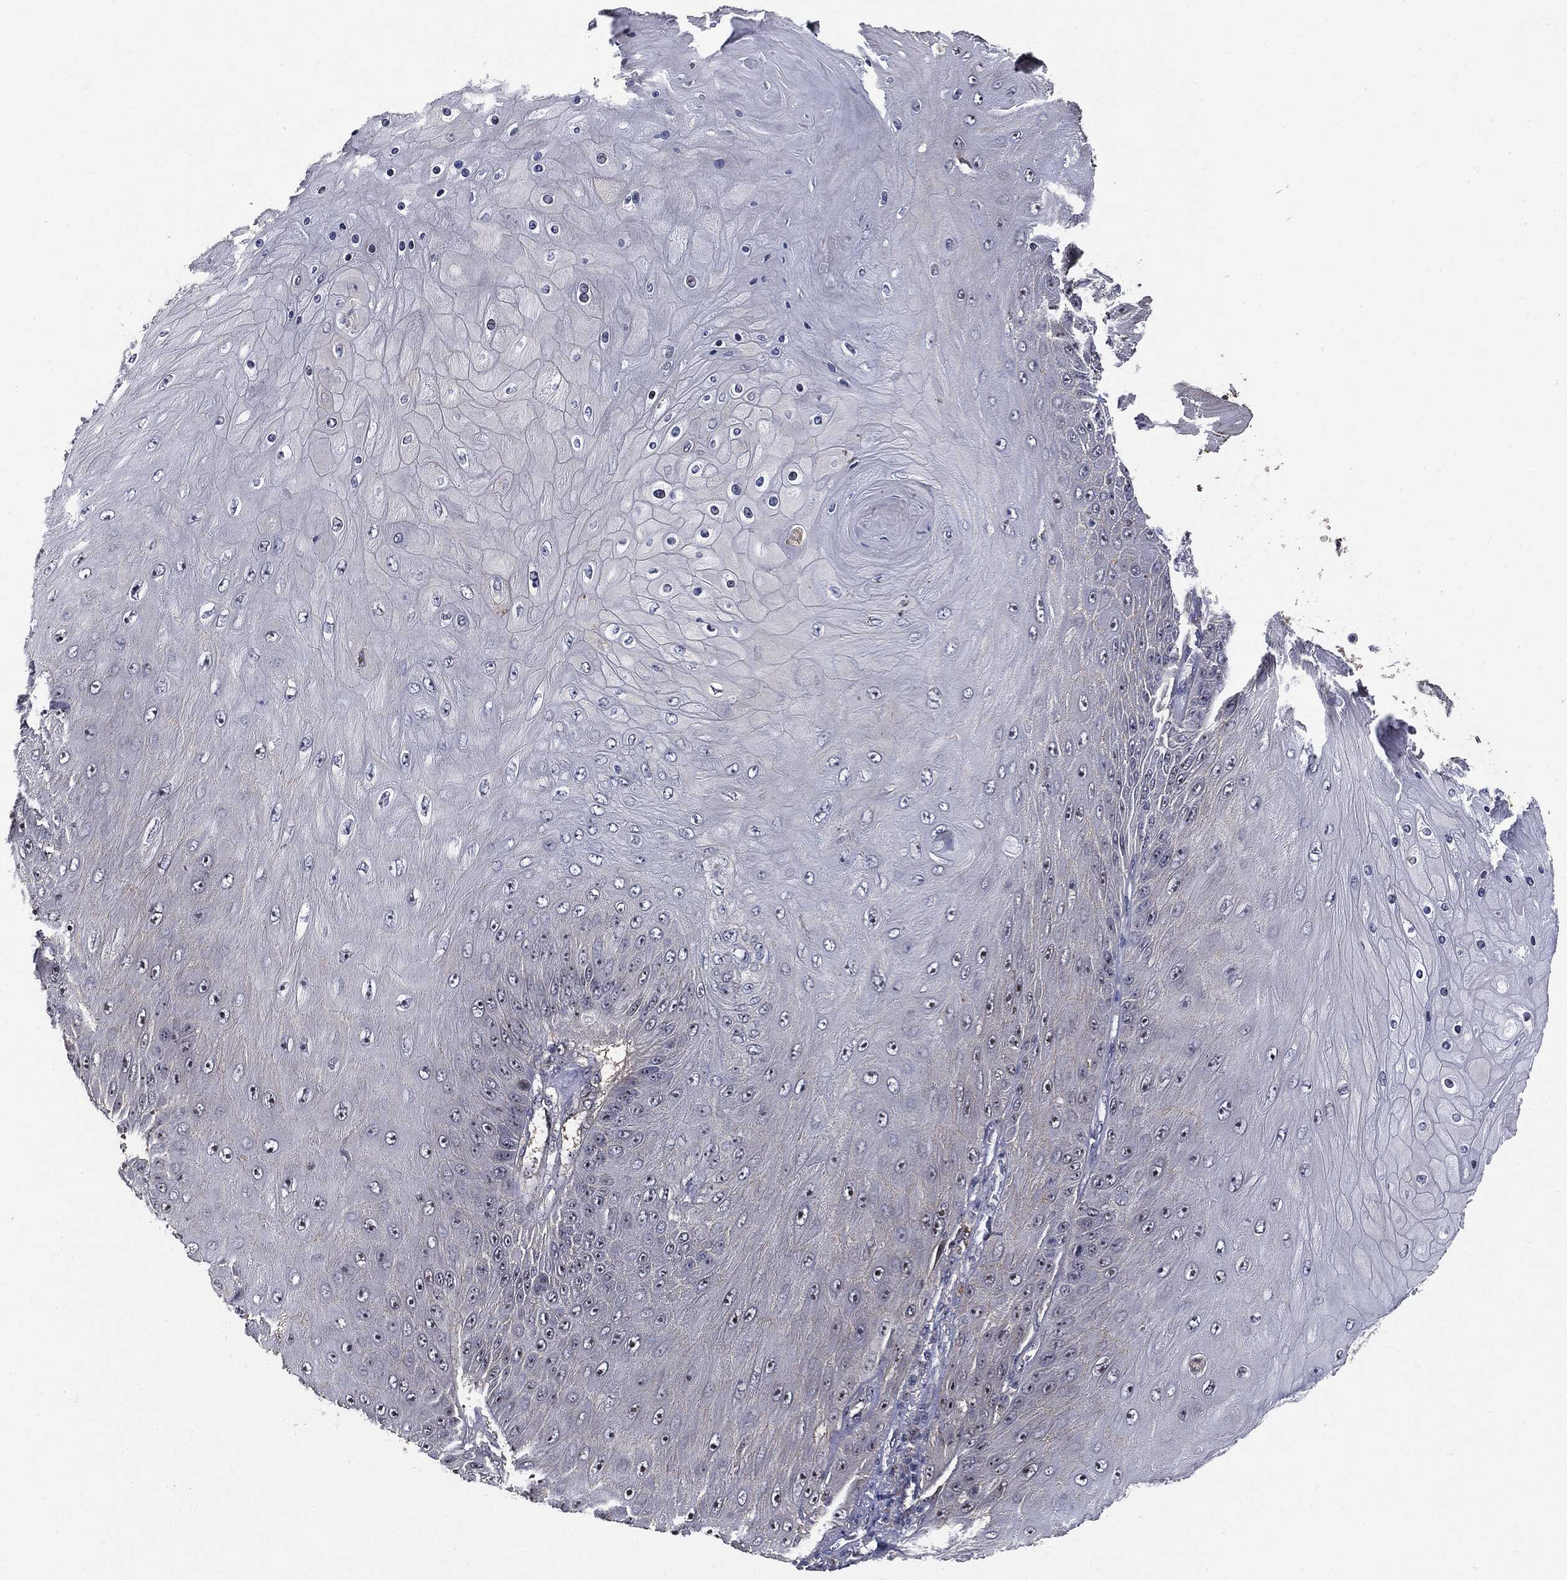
{"staining": {"intensity": "negative", "quantity": "none", "location": "none"}, "tissue": "skin cancer", "cell_type": "Tumor cells", "image_type": "cancer", "snomed": [{"axis": "morphology", "description": "Squamous cell carcinoma, NOS"}, {"axis": "topography", "description": "Skin"}], "caption": "Immunohistochemistry (IHC) histopathology image of skin cancer (squamous cell carcinoma) stained for a protein (brown), which displays no staining in tumor cells.", "gene": "TRMT1L", "patient": {"sex": "male", "age": 62}}